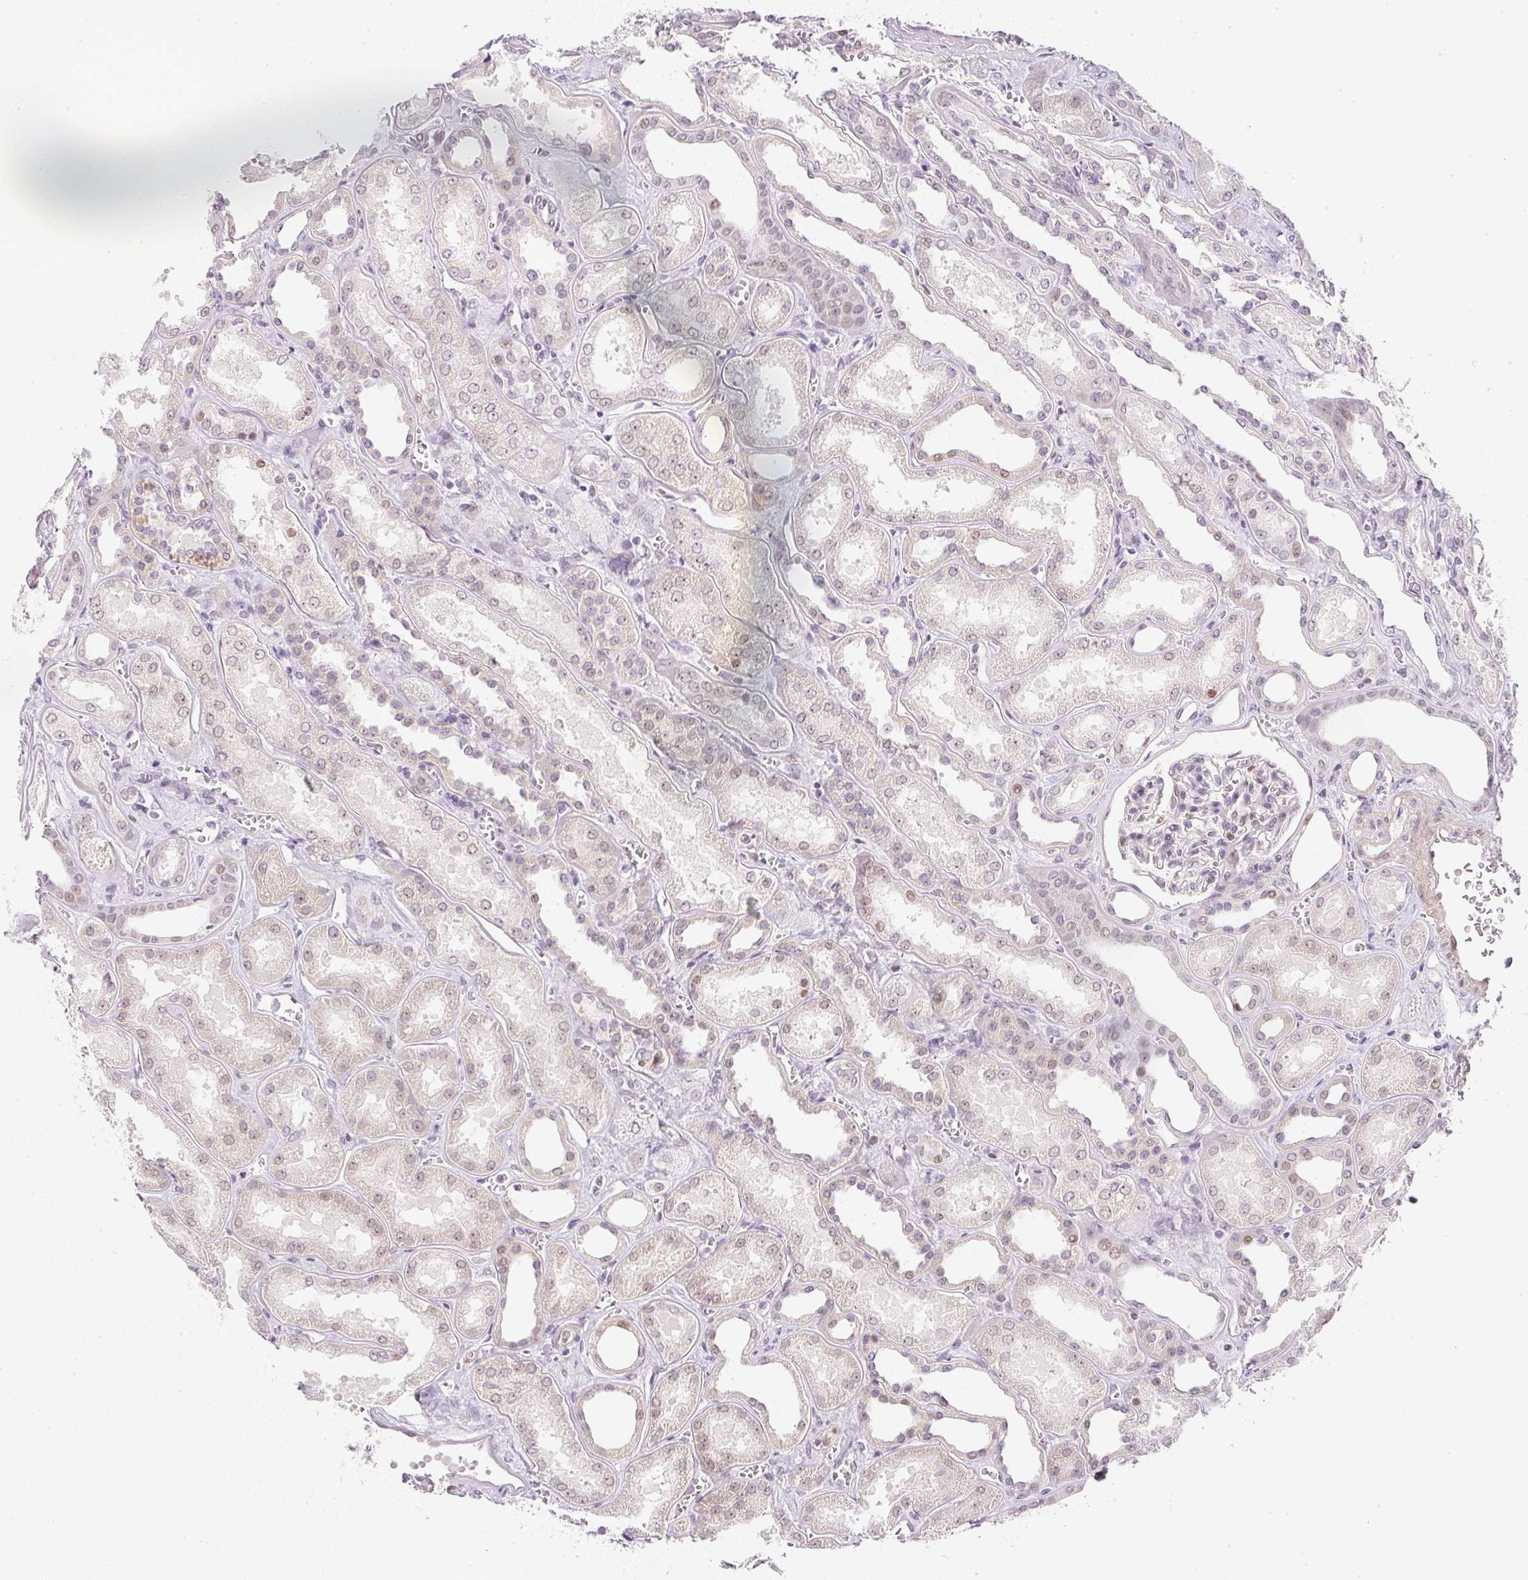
{"staining": {"intensity": "moderate", "quantity": "<25%", "location": "nuclear"}, "tissue": "kidney", "cell_type": "Cells in glomeruli", "image_type": "normal", "snomed": [{"axis": "morphology", "description": "Normal tissue, NOS"}, {"axis": "morphology", "description": "Adenocarcinoma, NOS"}, {"axis": "topography", "description": "Kidney"}], "caption": "Immunohistochemistry (IHC) of unremarkable human kidney shows low levels of moderate nuclear positivity in approximately <25% of cells in glomeruli.", "gene": "DPPA4", "patient": {"sex": "female", "age": 68}}